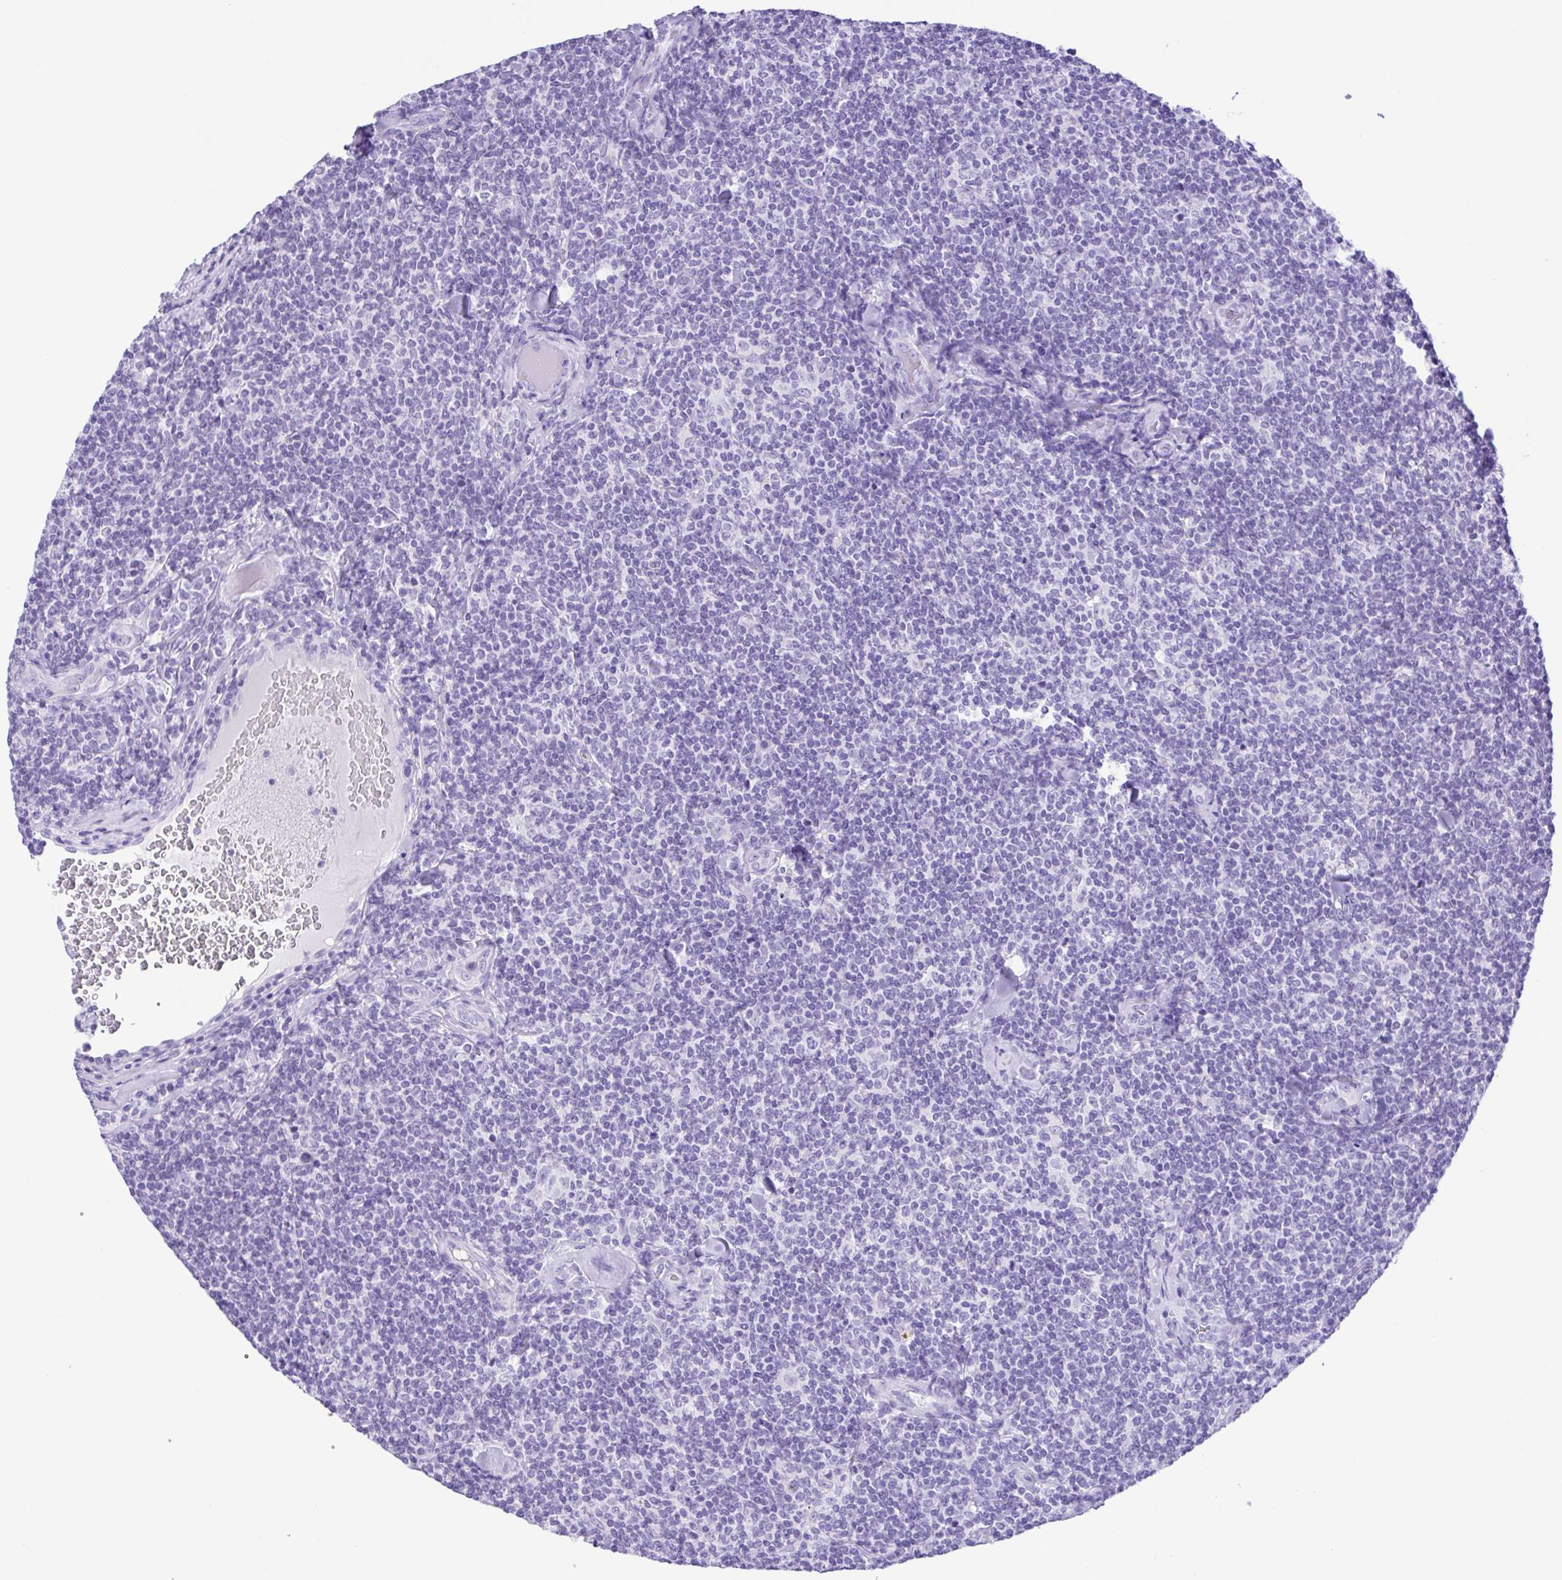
{"staining": {"intensity": "negative", "quantity": "none", "location": "none"}, "tissue": "lymphoma", "cell_type": "Tumor cells", "image_type": "cancer", "snomed": [{"axis": "morphology", "description": "Malignant lymphoma, non-Hodgkin's type, Low grade"}, {"axis": "topography", "description": "Lymph node"}], "caption": "Tumor cells are negative for protein expression in human low-grade malignant lymphoma, non-Hodgkin's type.", "gene": "CASP14", "patient": {"sex": "female", "age": 56}}